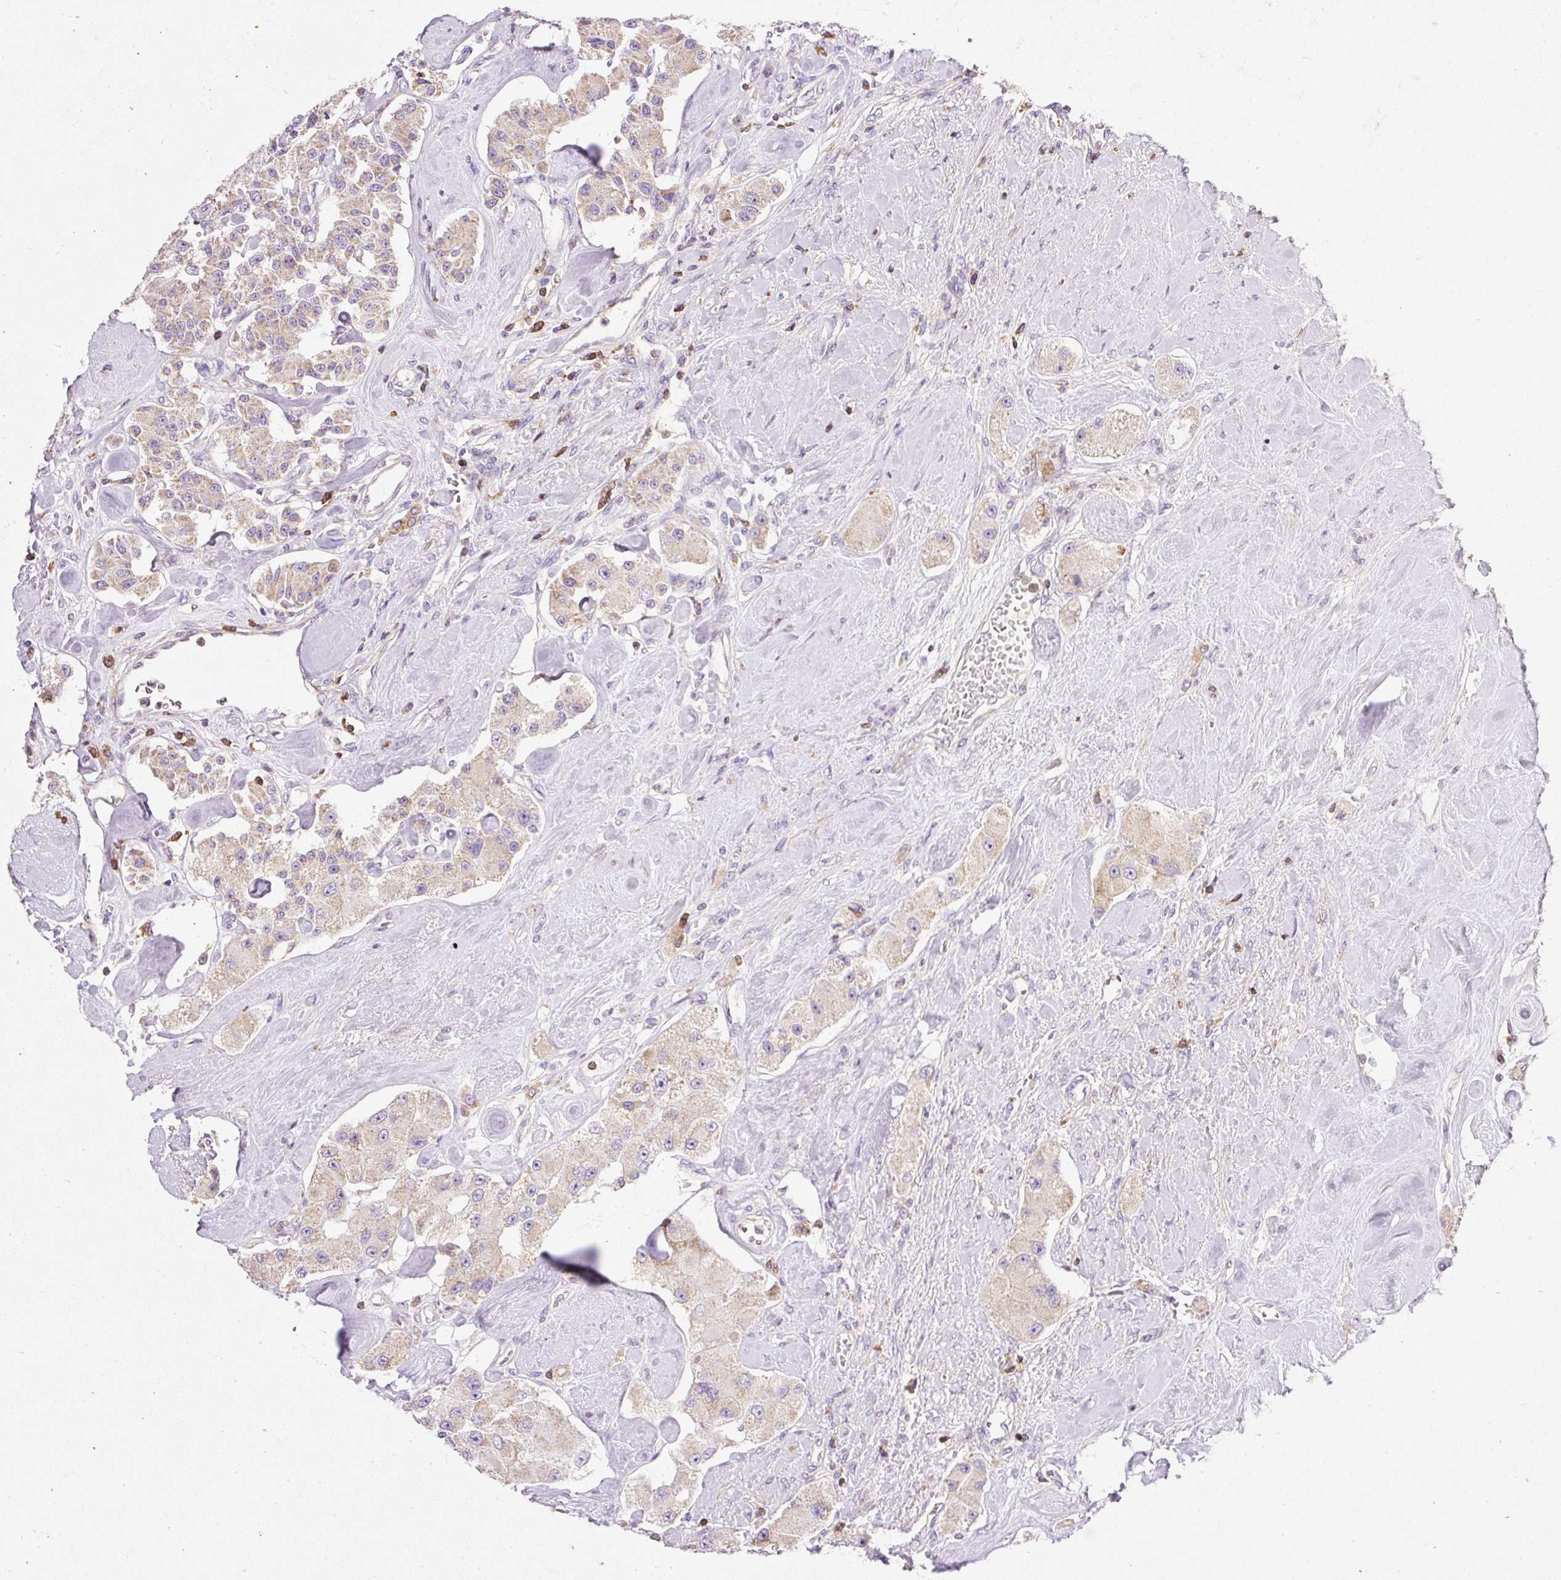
{"staining": {"intensity": "weak", "quantity": ">75%", "location": "cytoplasmic/membranous"}, "tissue": "carcinoid", "cell_type": "Tumor cells", "image_type": "cancer", "snomed": [{"axis": "morphology", "description": "Carcinoid, malignant, NOS"}, {"axis": "topography", "description": "Pancreas"}], "caption": "Immunohistochemical staining of carcinoid (malignant) displays low levels of weak cytoplasmic/membranous protein staining in about >75% of tumor cells.", "gene": "IMMT", "patient": {"sex": "male", "age": 41}}